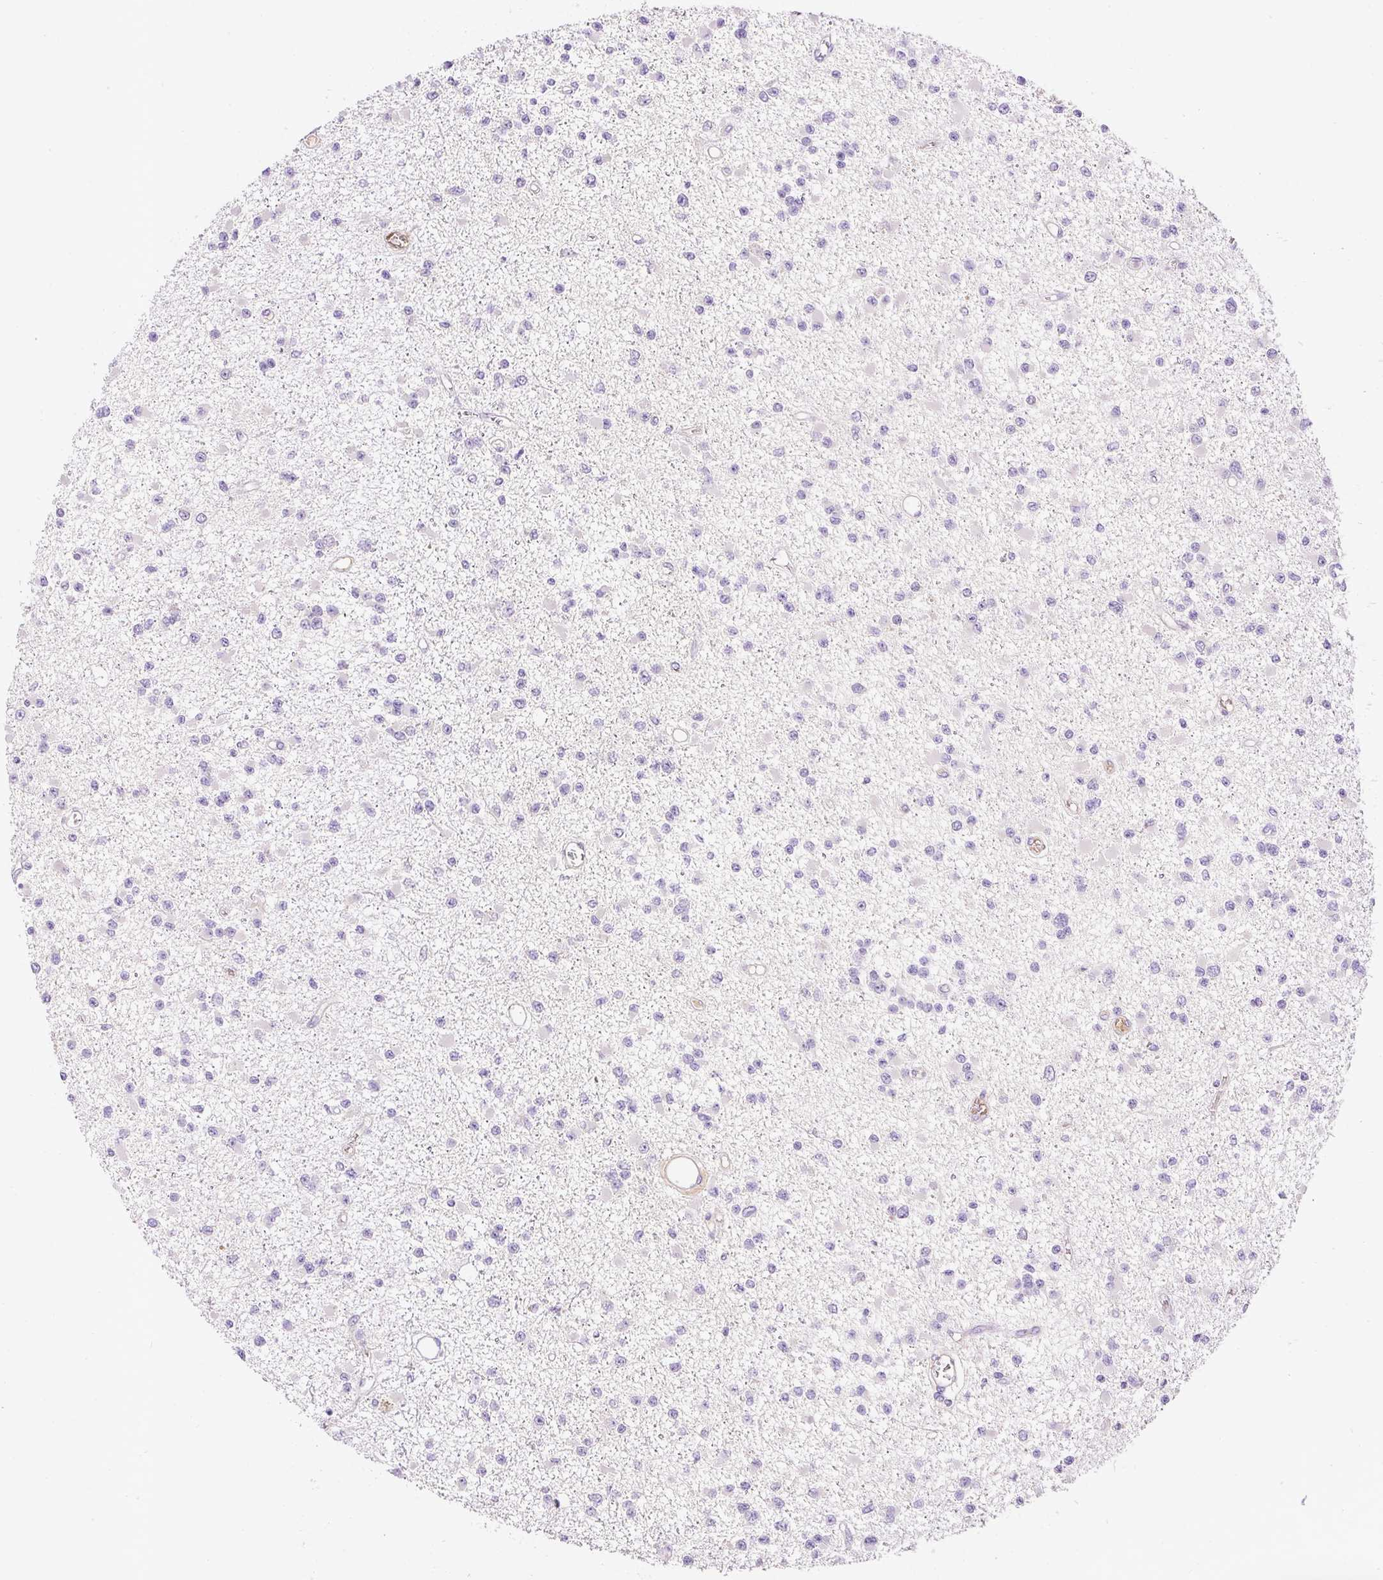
{"staining": {"intensity": "negative", "quantity": "none", "location": "none"}, "tissue": "glioma", "cell_type": "Tumor cells", "image_type": "cancer", "snomed": [{"axis": "morphology", "description": "Glioma, malignant, Low grade"}, {"axis": "topography", "description": "Brain"}], "caption": "A photomicrograph of glioma stained for a protein demonstrates no brown staining in tumor cells.", "gene": "LHFPL5", "patient": {"sex": "female", "age": 22}}